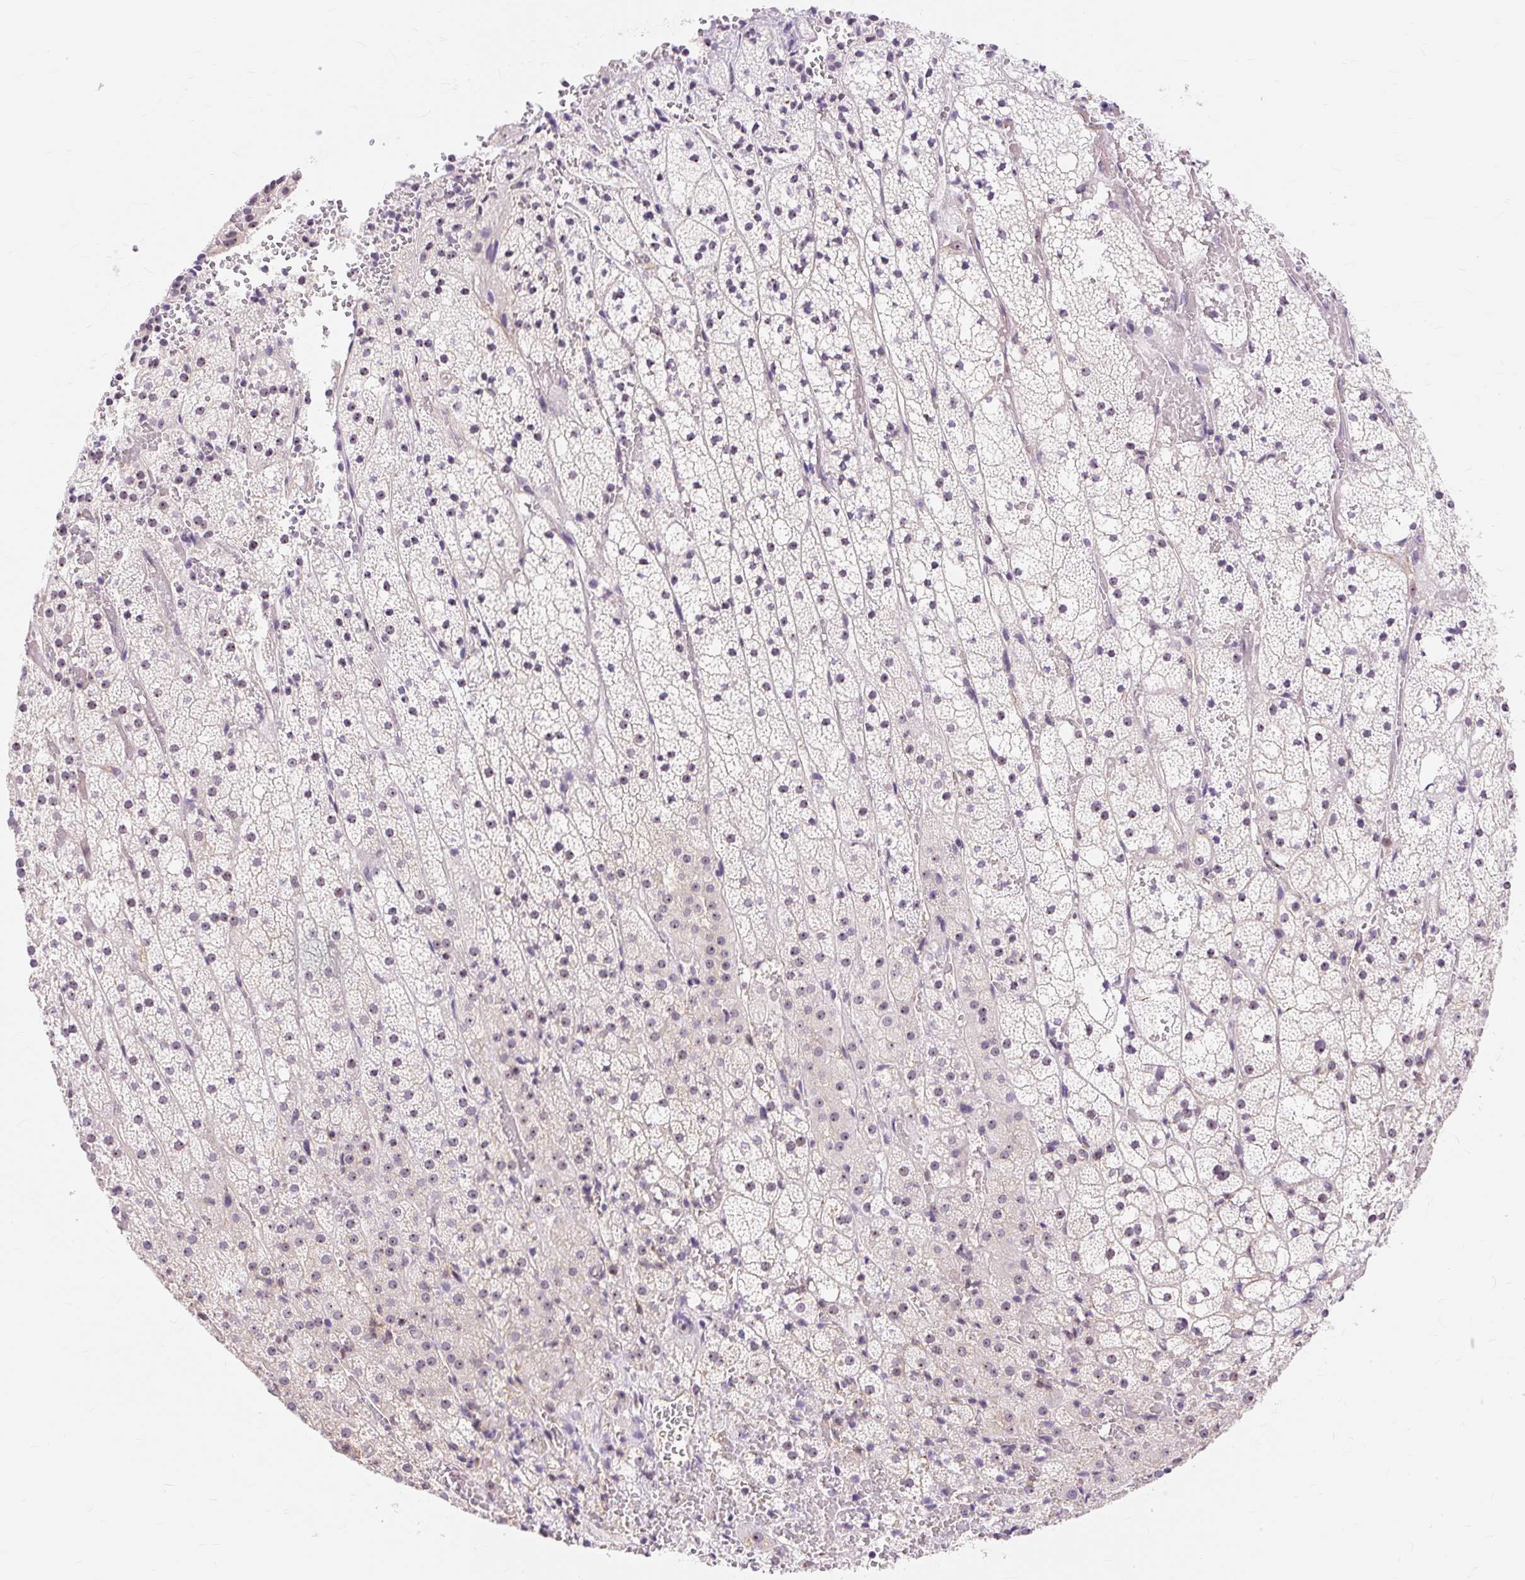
{"staining": {"intensity": "weak", "quantity": "<25%", "location": "nuclear"}, "tissue": "adrenal gland", "cell_type": "Glandular cells", "image_type": "normal", "snomed": [{"axis": "morphology", "description": "Normal tissue, NOS"}, {"axis": "topography", "description": "Adrenal gland"}], "caption": "A photomicrograph of adrenal gland stained for a protein reveals no brown staining in glandular cells. (IHC, brightfield microscopy, high magnification).", "gene": "OBP2A", "patient": {"sex": "male", "age": 53}}